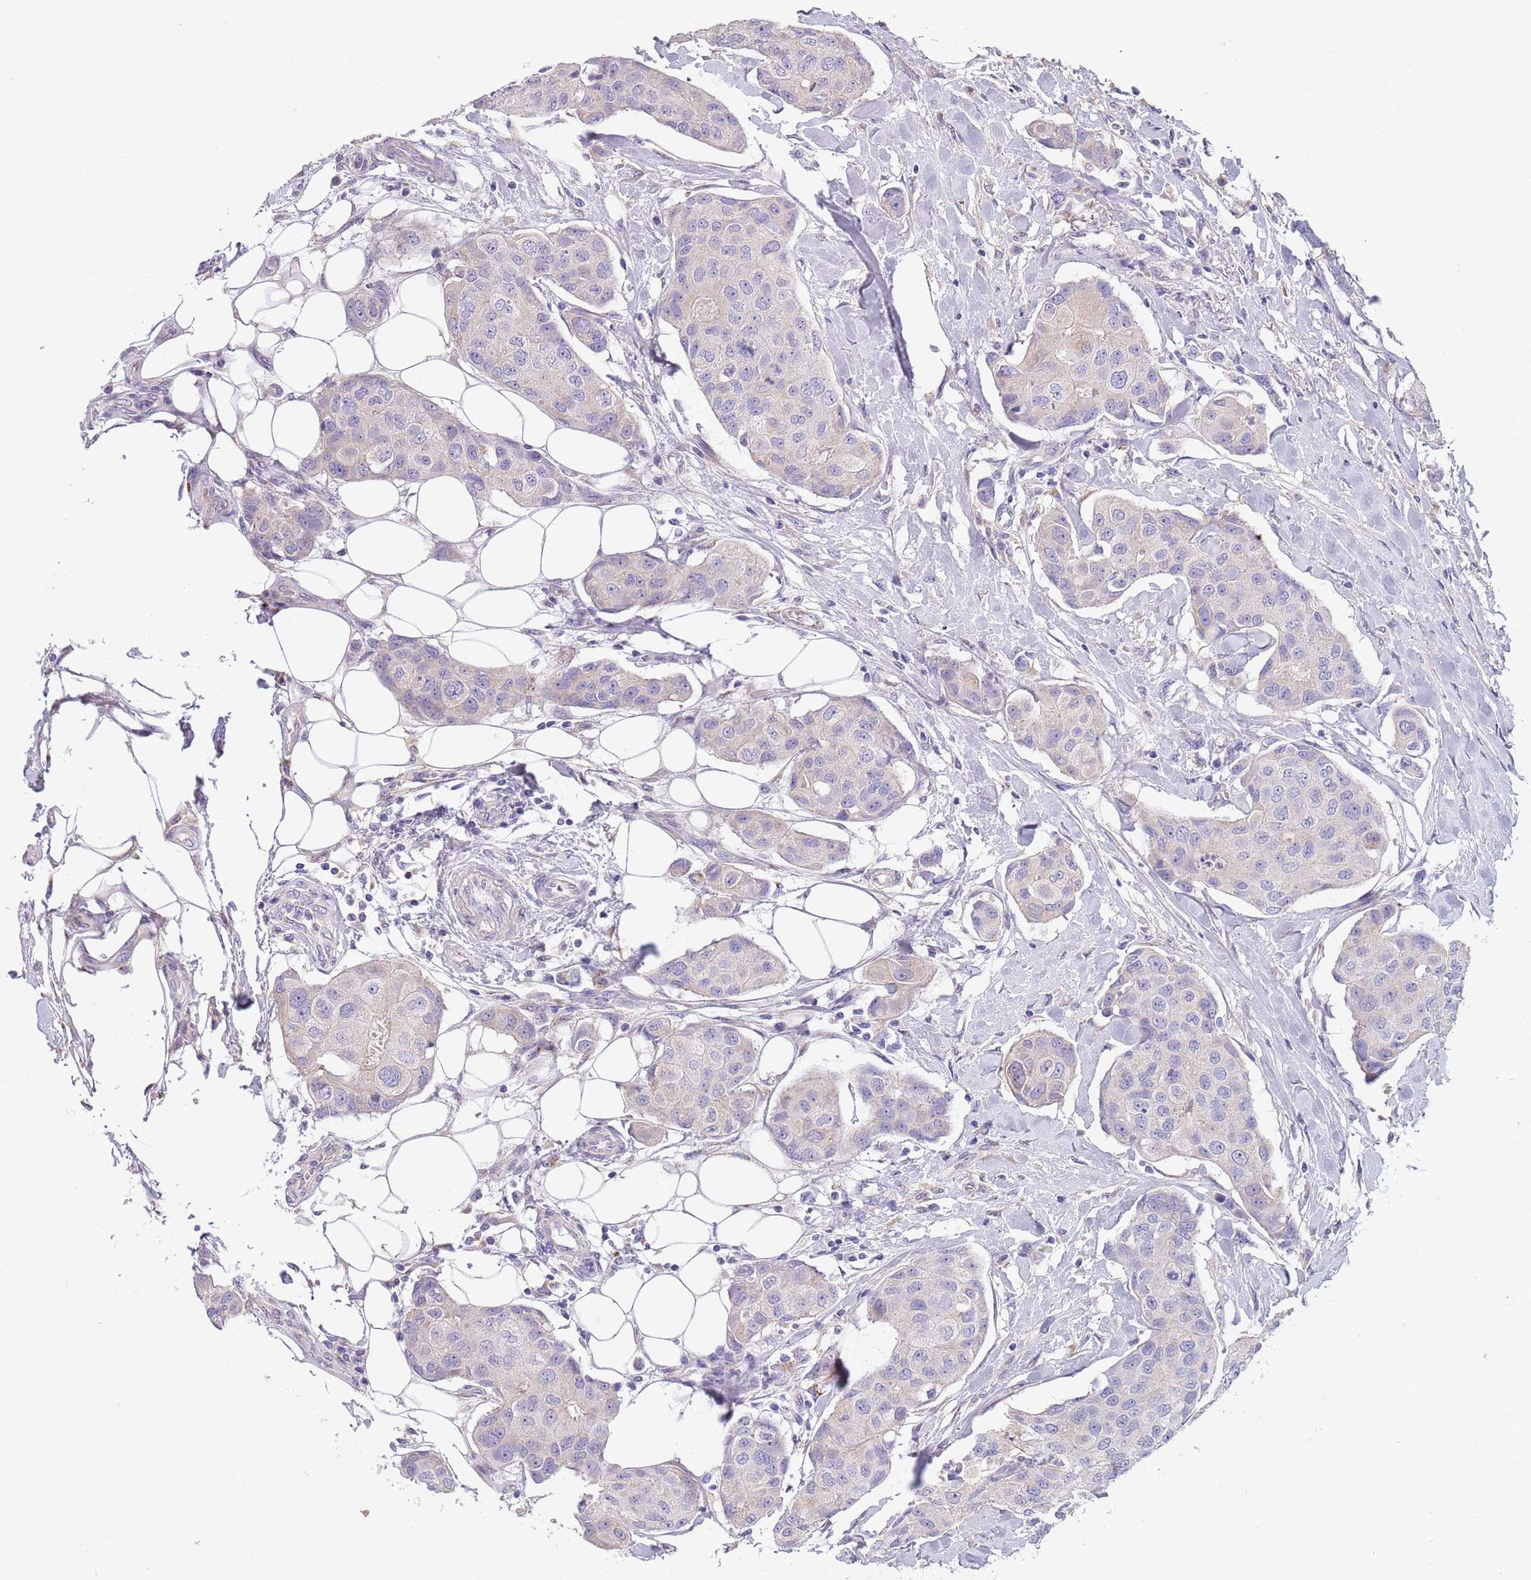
{"staining": {"intensity": "negative", "quantity": "none", "location": "none"}, "tissue": "breast cancer", "cell_type": "Tumor cells", "image_type": "cancer", "snomed": [{"axis": "morphology", "description": "Duct carcinoma"}, {"axis": "topography", "description": "Breast"}, {"axis": "topography", "description": "Lymph node"}], "caption": "There is no significant positivity in tumor cells of breast cancer.", "gene": "MAN1C1", "patient": {"sex": "female", "age": 80}}